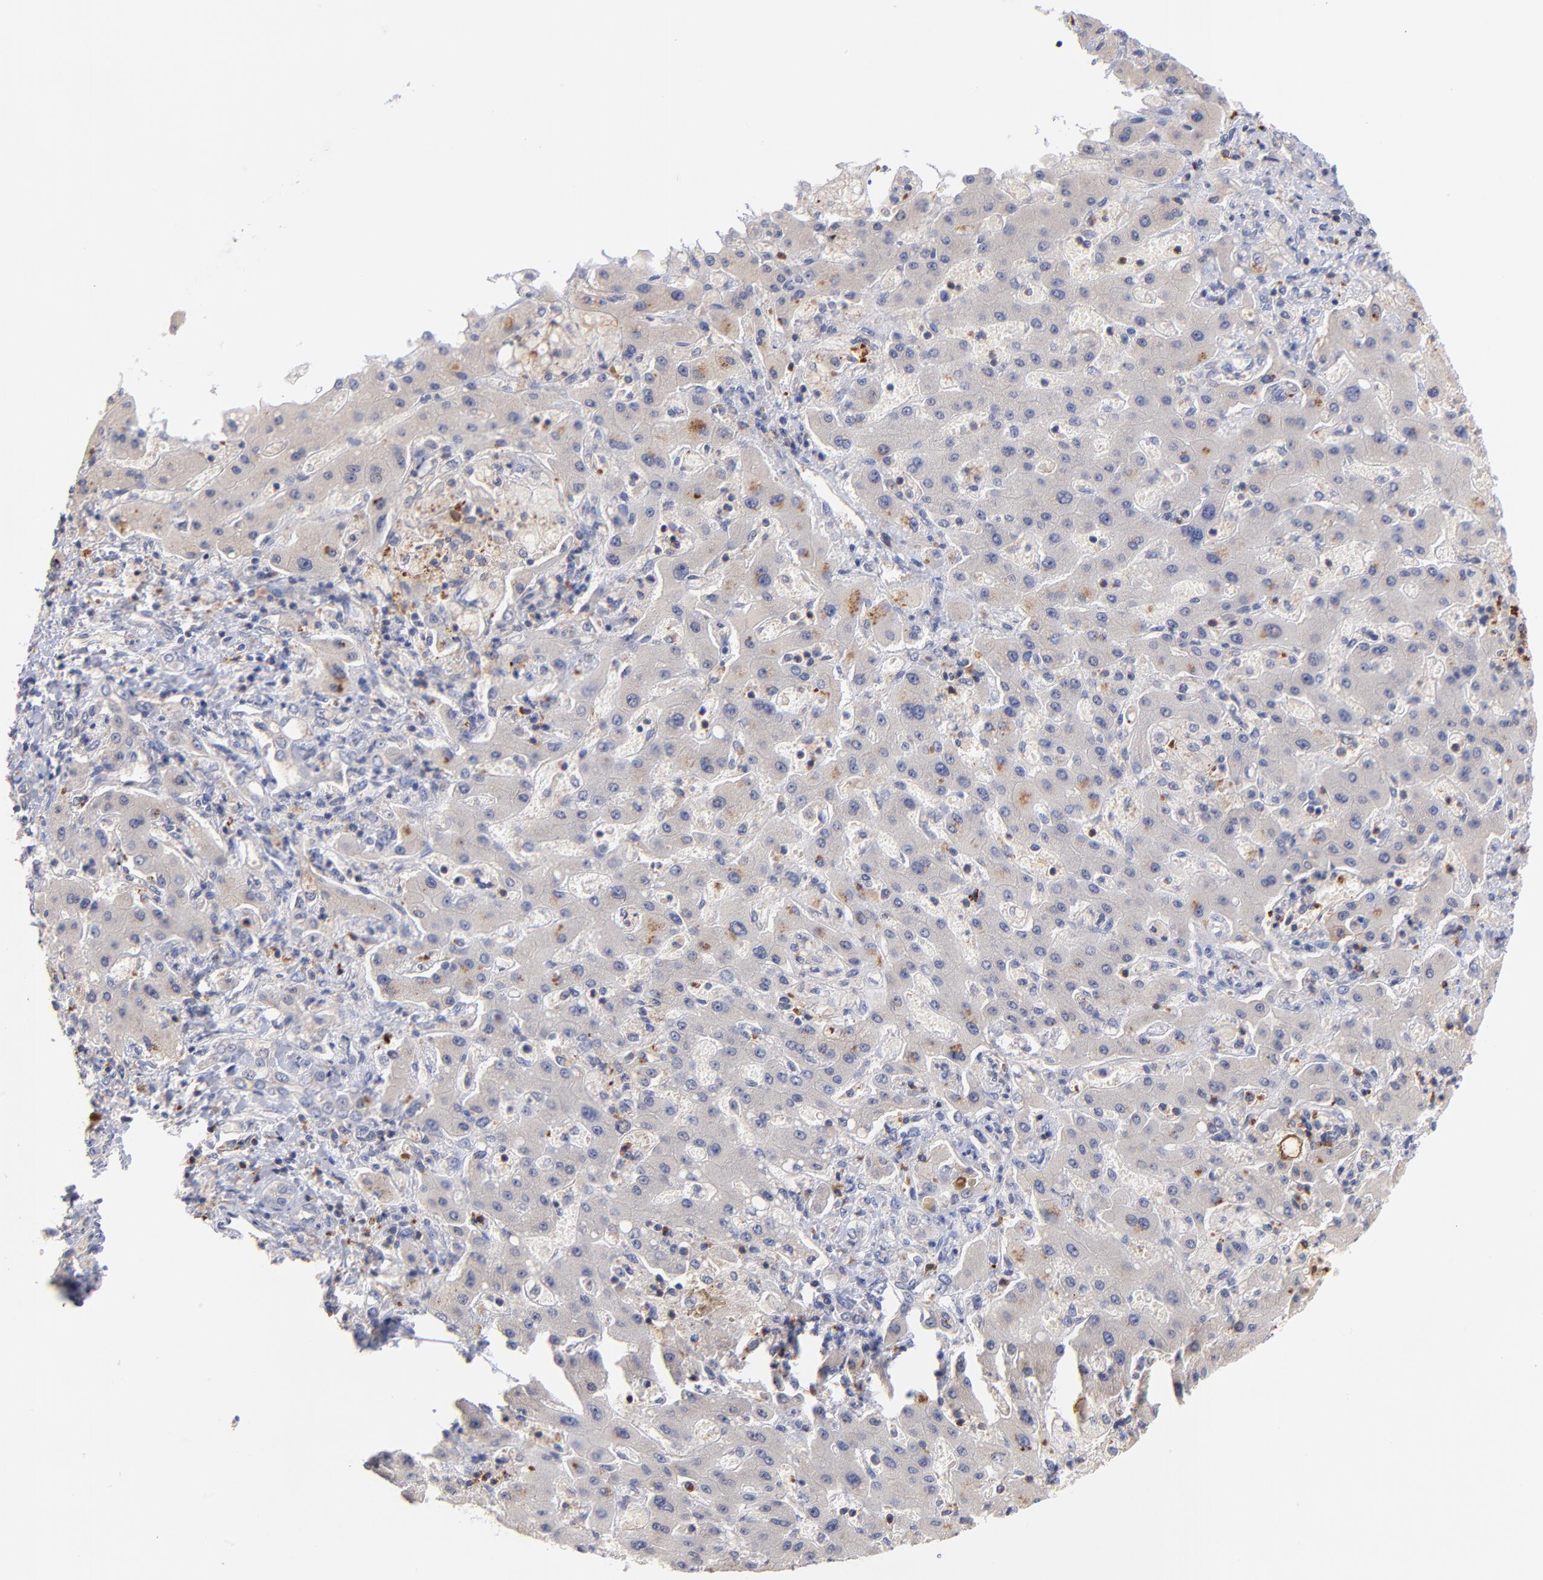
{"staining": {"intensity": "moderate", "quantity": "25%-75%", "location": "cytoplasmic/membranous"}, "tissue": "liver cancer", "cell_type": "Tumor cells", "image_type": "cancer", "snomed": [{"axis": "morphology", "description": "Cholangiocarcinoma"}, {"axis": "topography", "description": "Liver"}], "caption": "Moderate cytoplasmic/membranous protein staining is seen in about 25%-75% of tumor cells in cholangiocarcinoma (liver). (DAB IHC with brightfield microscopy, high magnification).", "gene": "KREMEN2", "patient": {"sex": "male", "age": 50}}